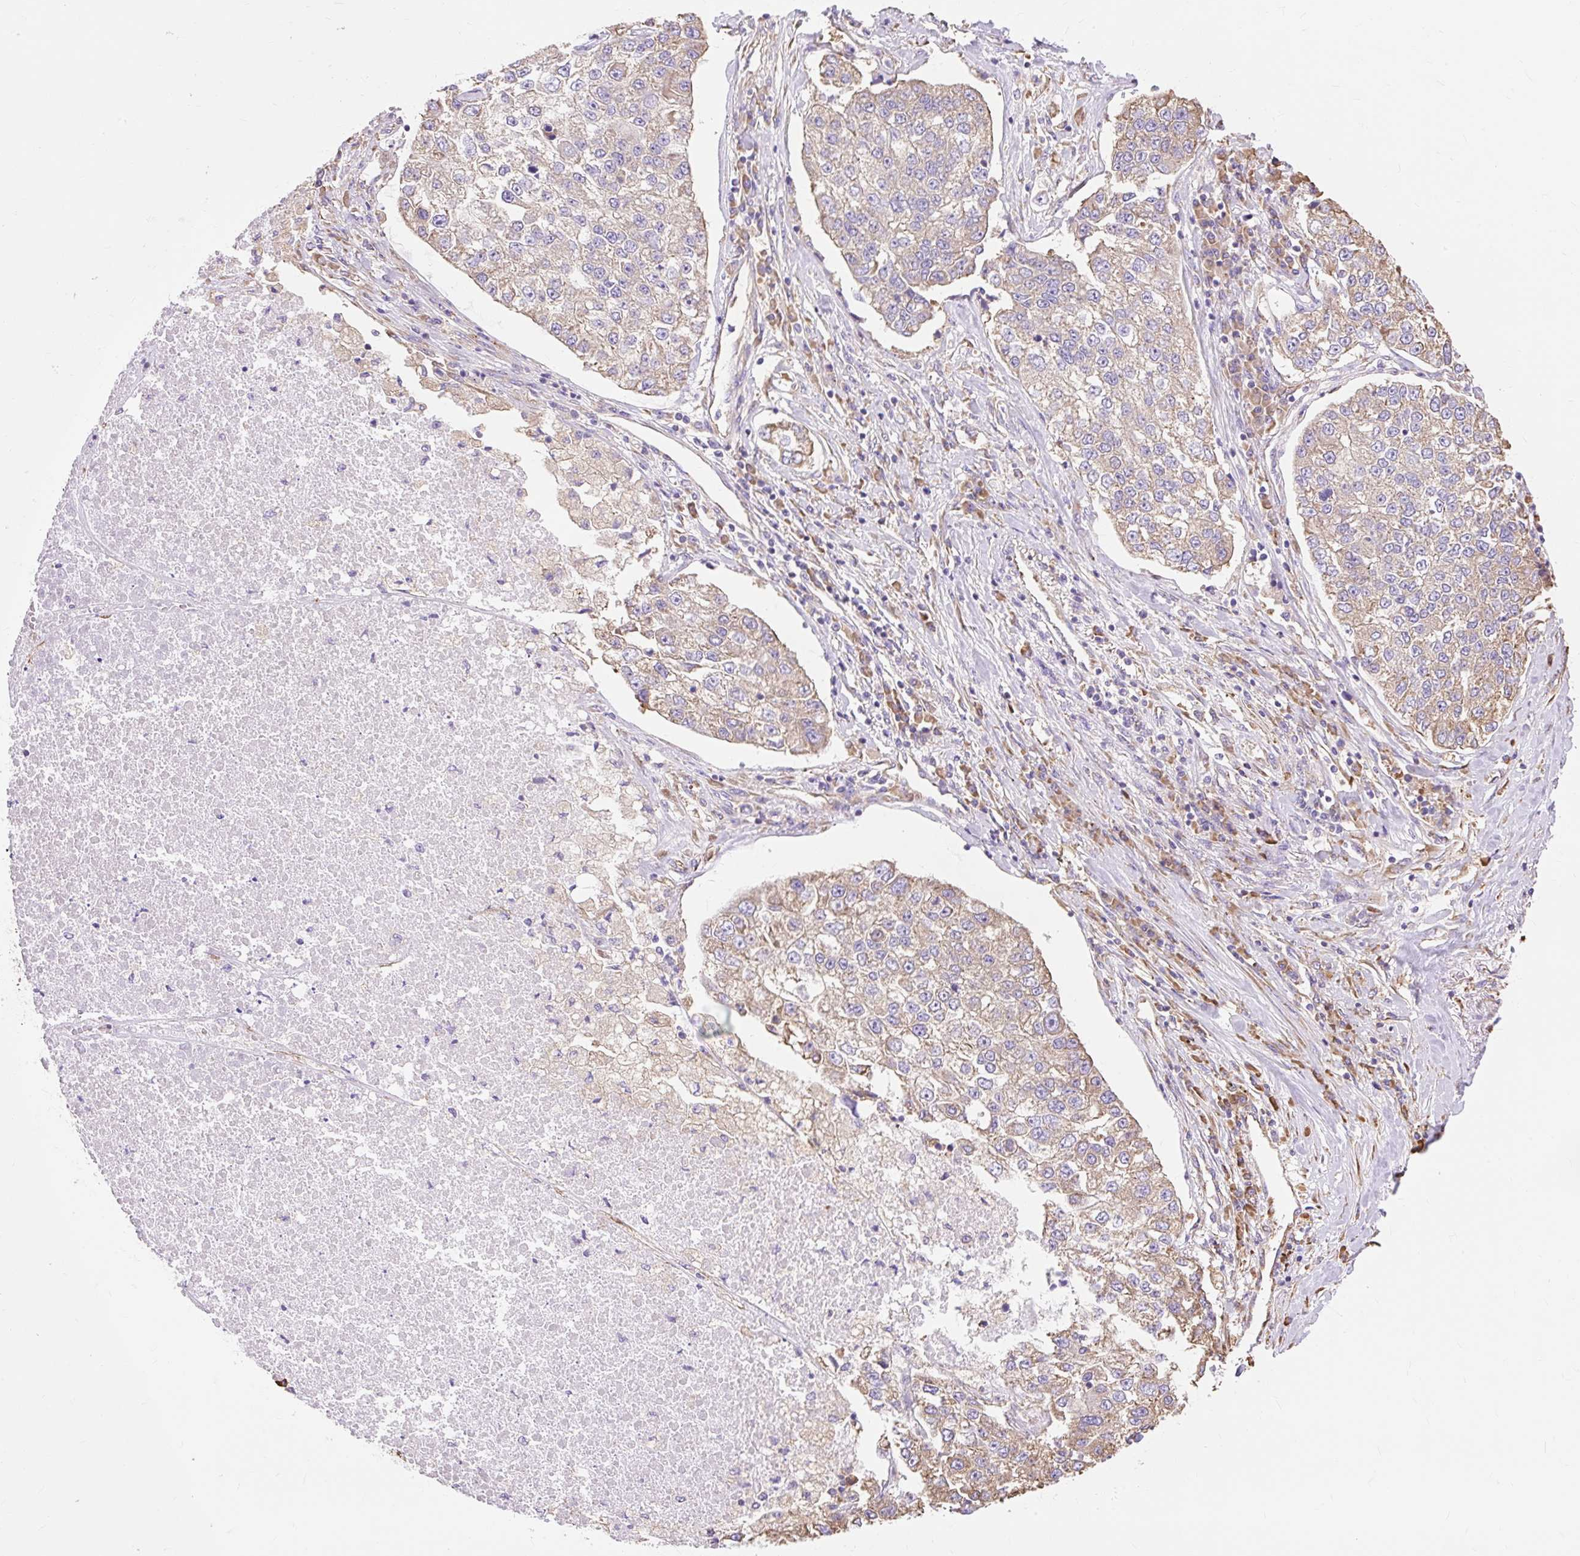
{"staining": {"intensity": "weak", "quantity": ">75%", "location": "cytoplasmic/membranous"}, "tissue": "lung cancer", "cell_type": "Tumor cells", "image_type": "cancer", "snomed": [{"axis": "morphology", "description": "Adenocarcinoma, NOS"}, {"axis": "topography", "description": "Lung"}], "caption": "Protein staining shows weak cytoplasmic/membranous positivity in approximately >75% of tumor cells in lung cancer.", "gene": "RPS17", "patient": {"sex": "male", "age": 49}}